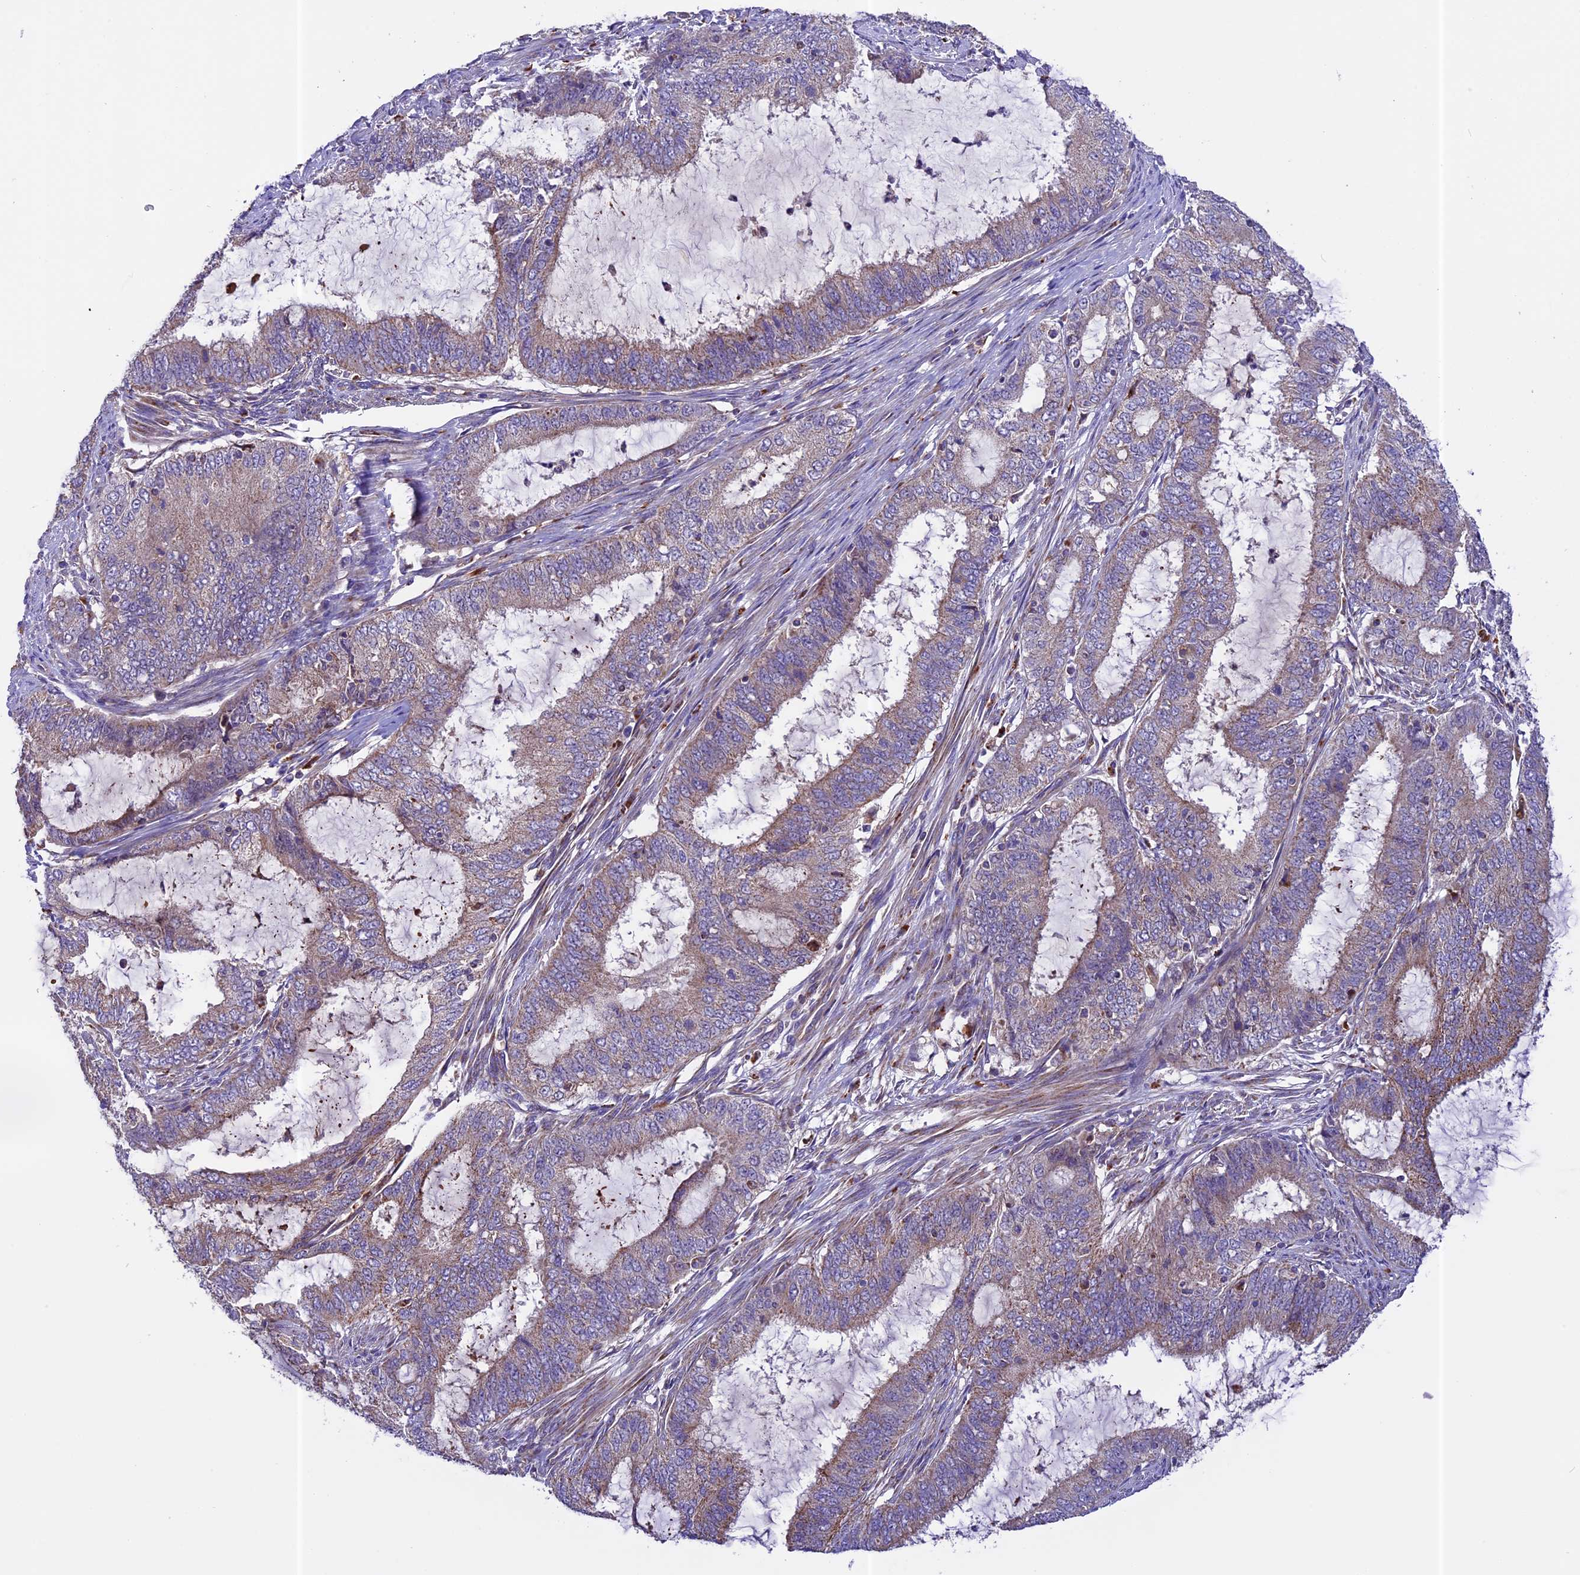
{"staining": {"intensity": "weak", "quantity": "25%-75%", "location": "cytoplasmic/membranous"}, "tissue": "endometrial cancer", "cell_type": "Tumor cells", "image_type": "cancer", "snomed": [{"axis": "morphology", "description": "Adenocarcinoma, NOS"}, {"axis": "topography", "description": "Endometrium"}], "caption": "Adenocarcinoma (endometrial) was stained to show a protein in brown. There is low levels of weak cytoplasmic/membranous staining in about 25%-75% of tumor cells.", "gene": "METTL22", "patient": {"sex": "female", "age": 51}}